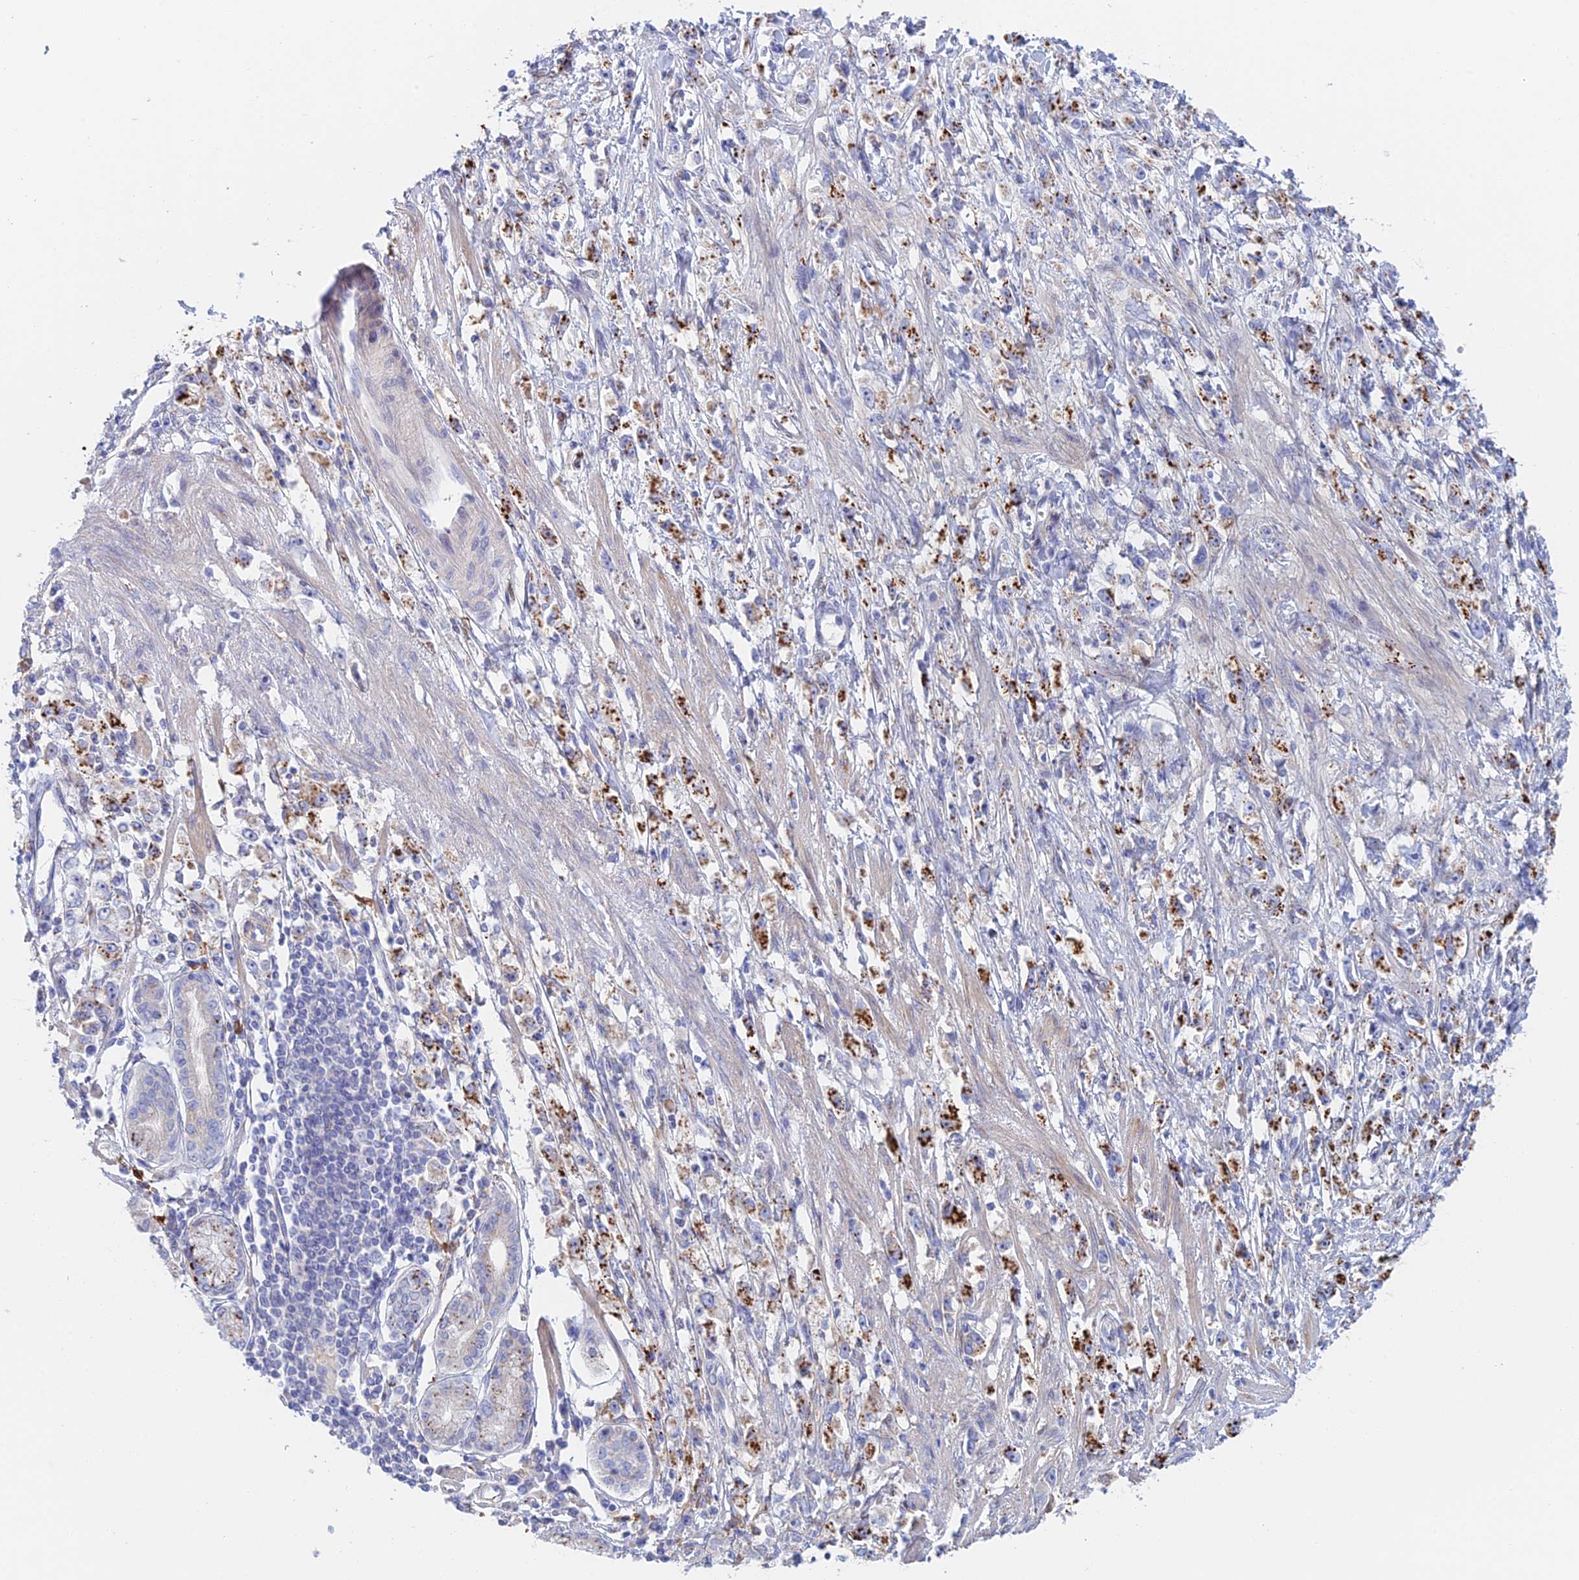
{"staining": {"intensity": "strong", "quantity": ">75%", "location": "cytoplasmic/membranous"}, "tissue": "stomach cancer", "cell_type": "Tumor cells", "image_type": "cancer", "snomed": [{"axis": "morphology", "description": "Adenocarcinoma, NOS"}, {"axis": "topography", "description": "Stomach"}], "caption": "The histopathology image demonstrates a brown stain indicating the presence of a protein in the cytoplasmic/membranous of tumor cells in stomach cancer.", "gene": "SLC24A3", "patient": {"sex": "female", "age": 59}}